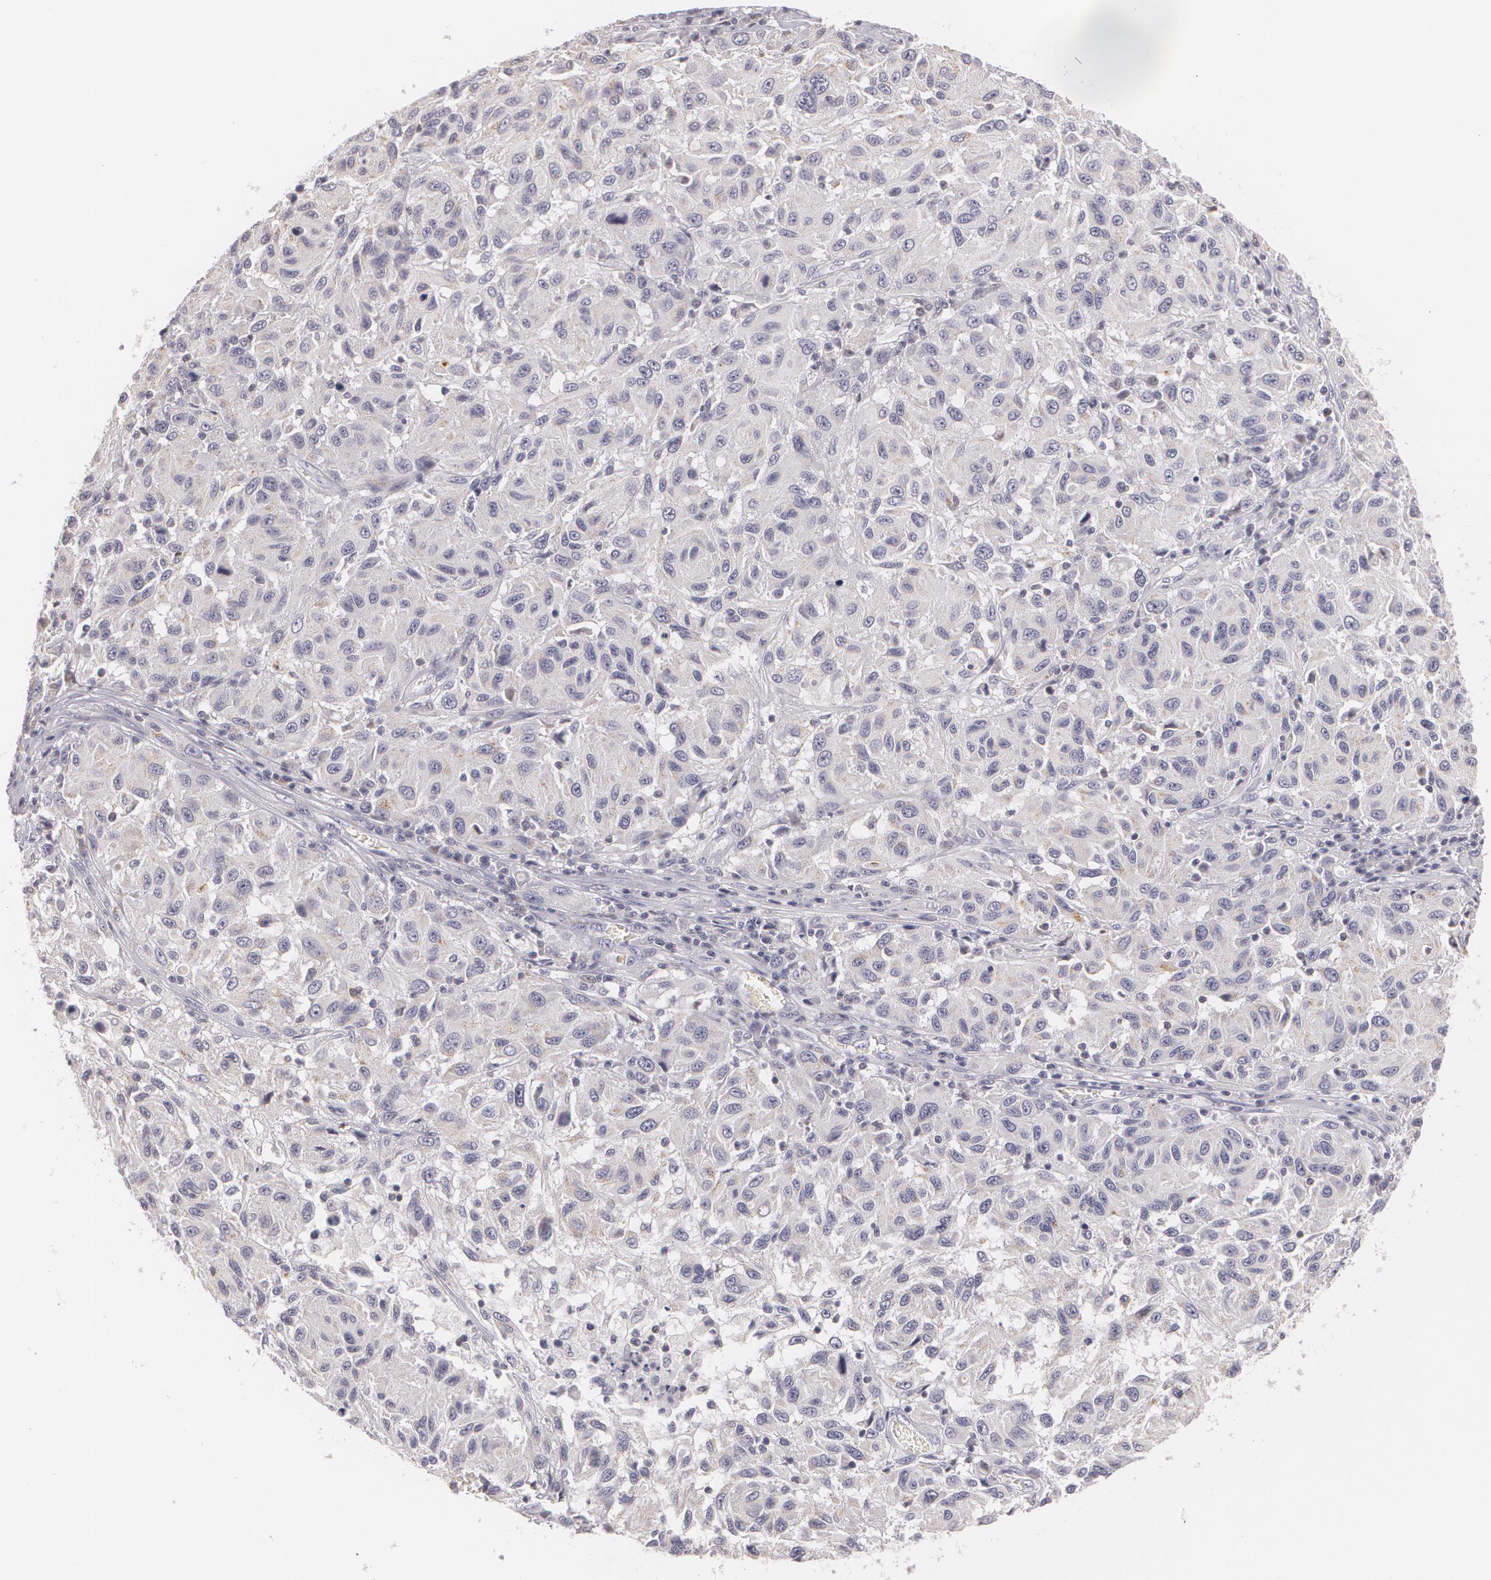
{"staining": {"intensity": "negative", "quantity": "none", "location": "none"}, "tissue": "melanoma", "cell_type": "Tumor cells", "image_type": "cancer", "snomed": [{"axis": "morphology", "description": "Malignant melanoma, NOS"}, {"axis": "topography", "description": "Skin"}], "caption": "This image is of melanoma stained with immunohistochemistry to label a protein in brown with the nuclei are counter-stained blue. There is no positivity in tumor cells.", "gene": "ZBTB16", "patient": {"sex": "female", "age": 77}}